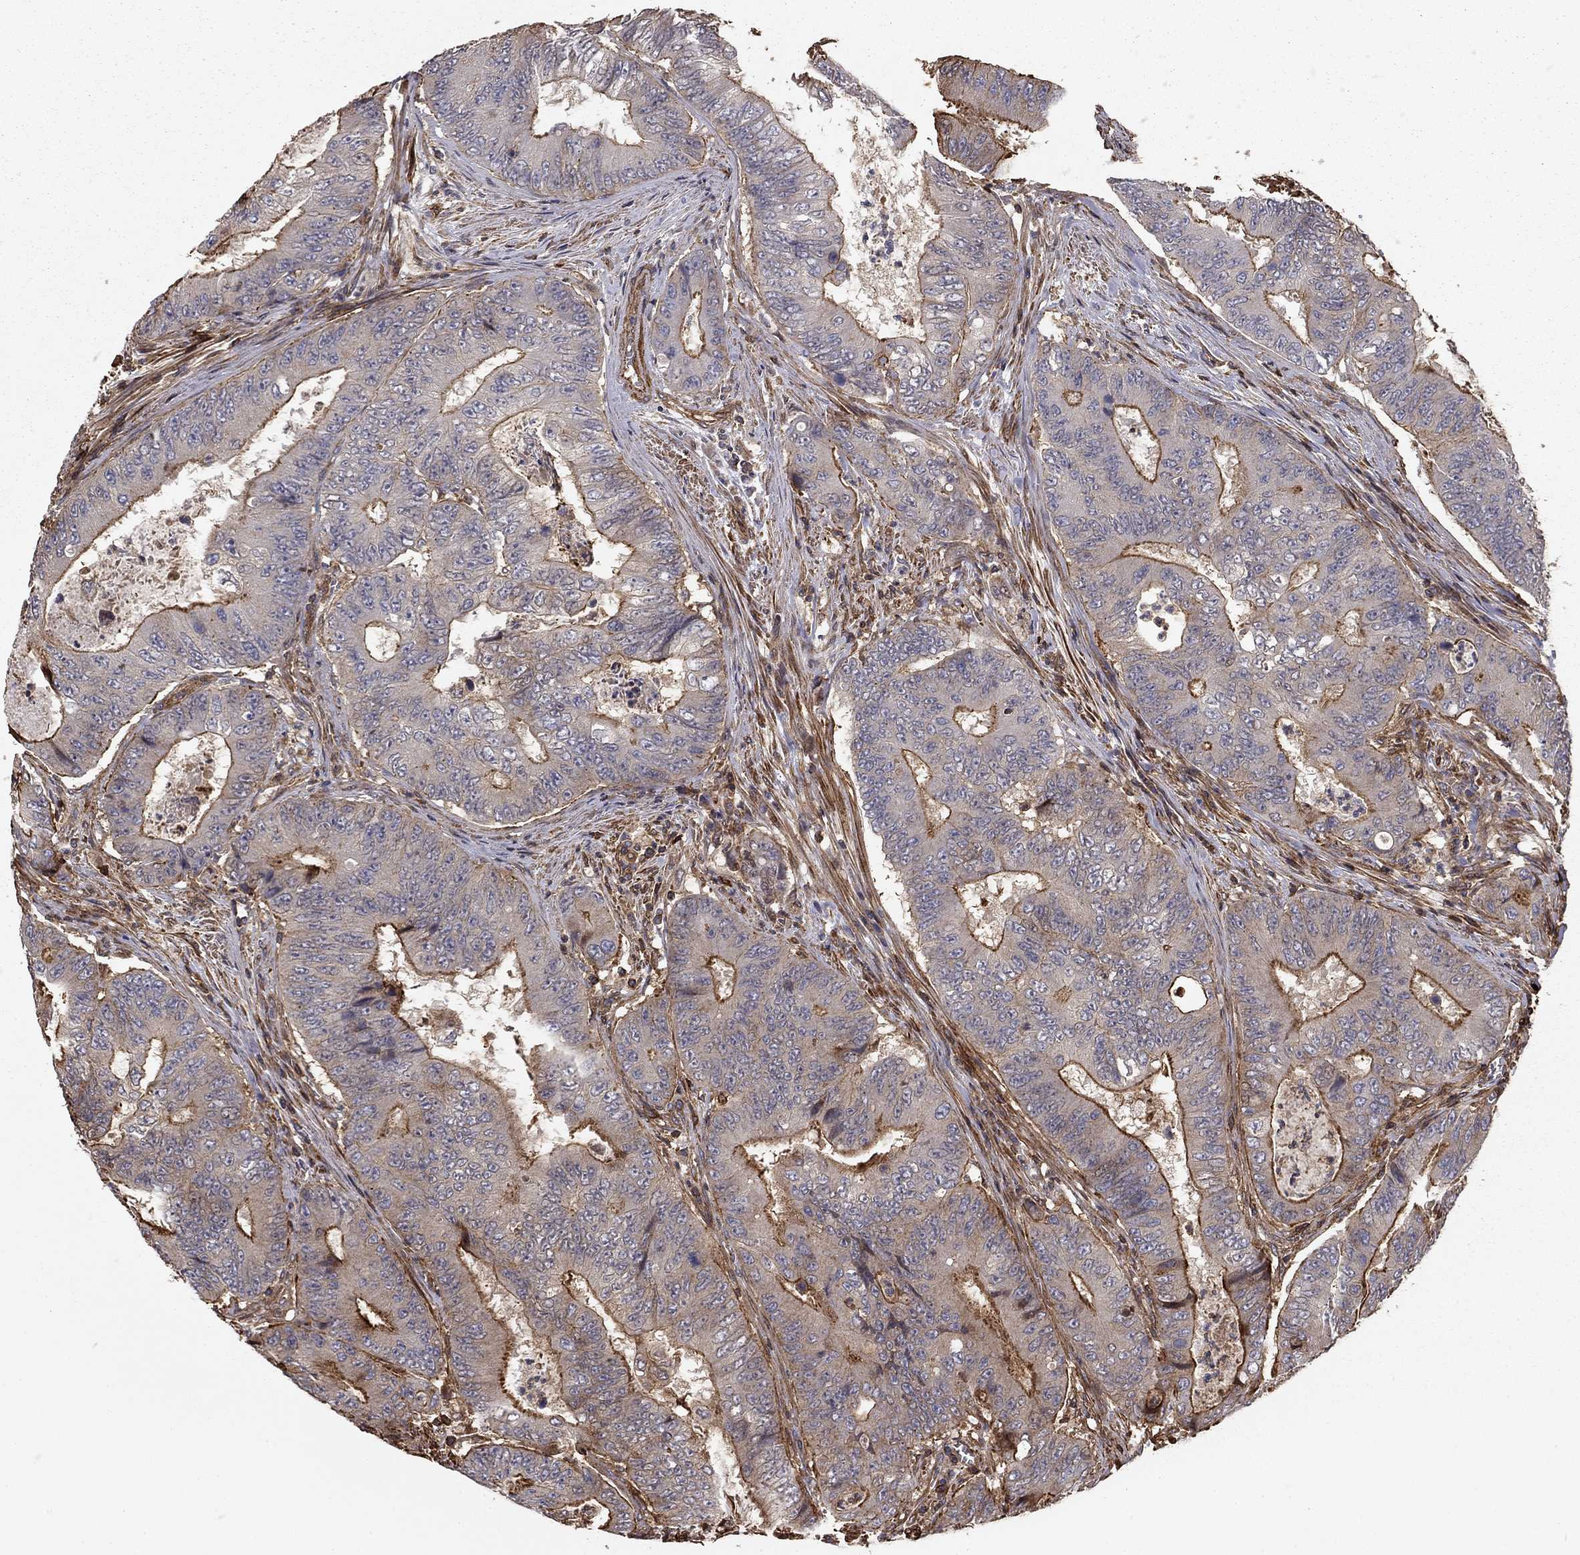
{"staining": {"intensity": "moderate", "quantity": "<25%", "location": "cytoplasmic/membranous"}, "tissue": "colorectal cancer", "cell_type": "Tumor cells", "image_type": "cancer", "snomed": [{"axis": "morphology", "description": "Adenocarcinoma, NOS"}, {"axis": "topography", "description": "Colon"}], "caption": "Adenocarcinoma (colorectal) tissue reveals moderate cytoplasmic/membranous expression in about <25% of tumor cells, visualized by immunohistochemistry.", "gene": "HABP4", "patient": {"sex": "female", "age": 48}}